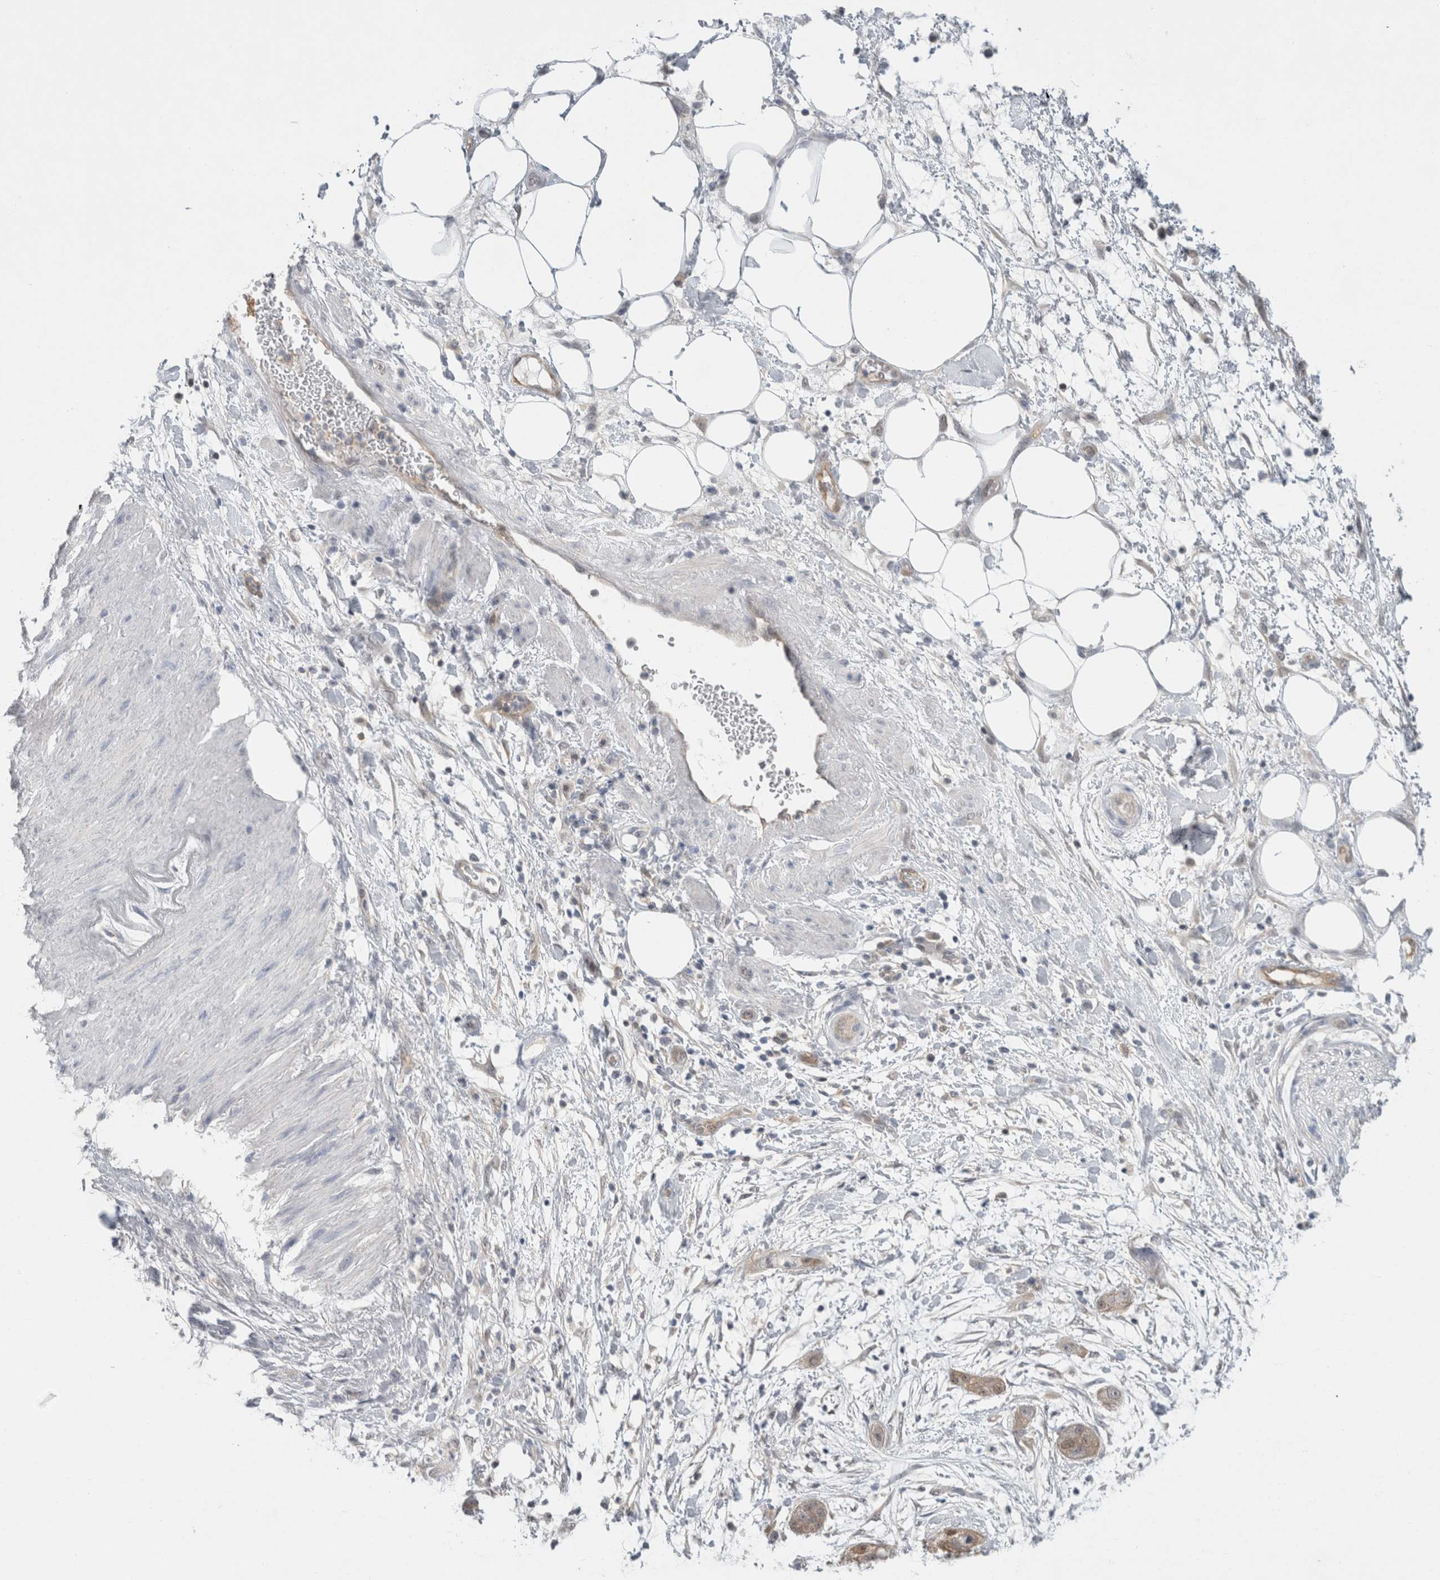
{"staining": {"intensity": "weak", "quantity": "25%-75%", "location": "cytoplasmic/membranous"}, "tissue": "pancreatic cancer", "cell_type": "Tumor cells", "image_type": "cancer", "snomed": [{"axis": "morphology", "description": "Adenocarcinoma, NOS"}, {"axis": "topography", "description": "Pancreas"}], "caption": "High-power microscopy captured an immunohistochemistry histopathology image of pancreatic cancer (adenocarcinoma), revealing weak cytoplasmic/membranous expression in approximately 25%-75% of tumor cells.", "gene": "CASP6", "patient": {"sex": "female", "age": 78}}